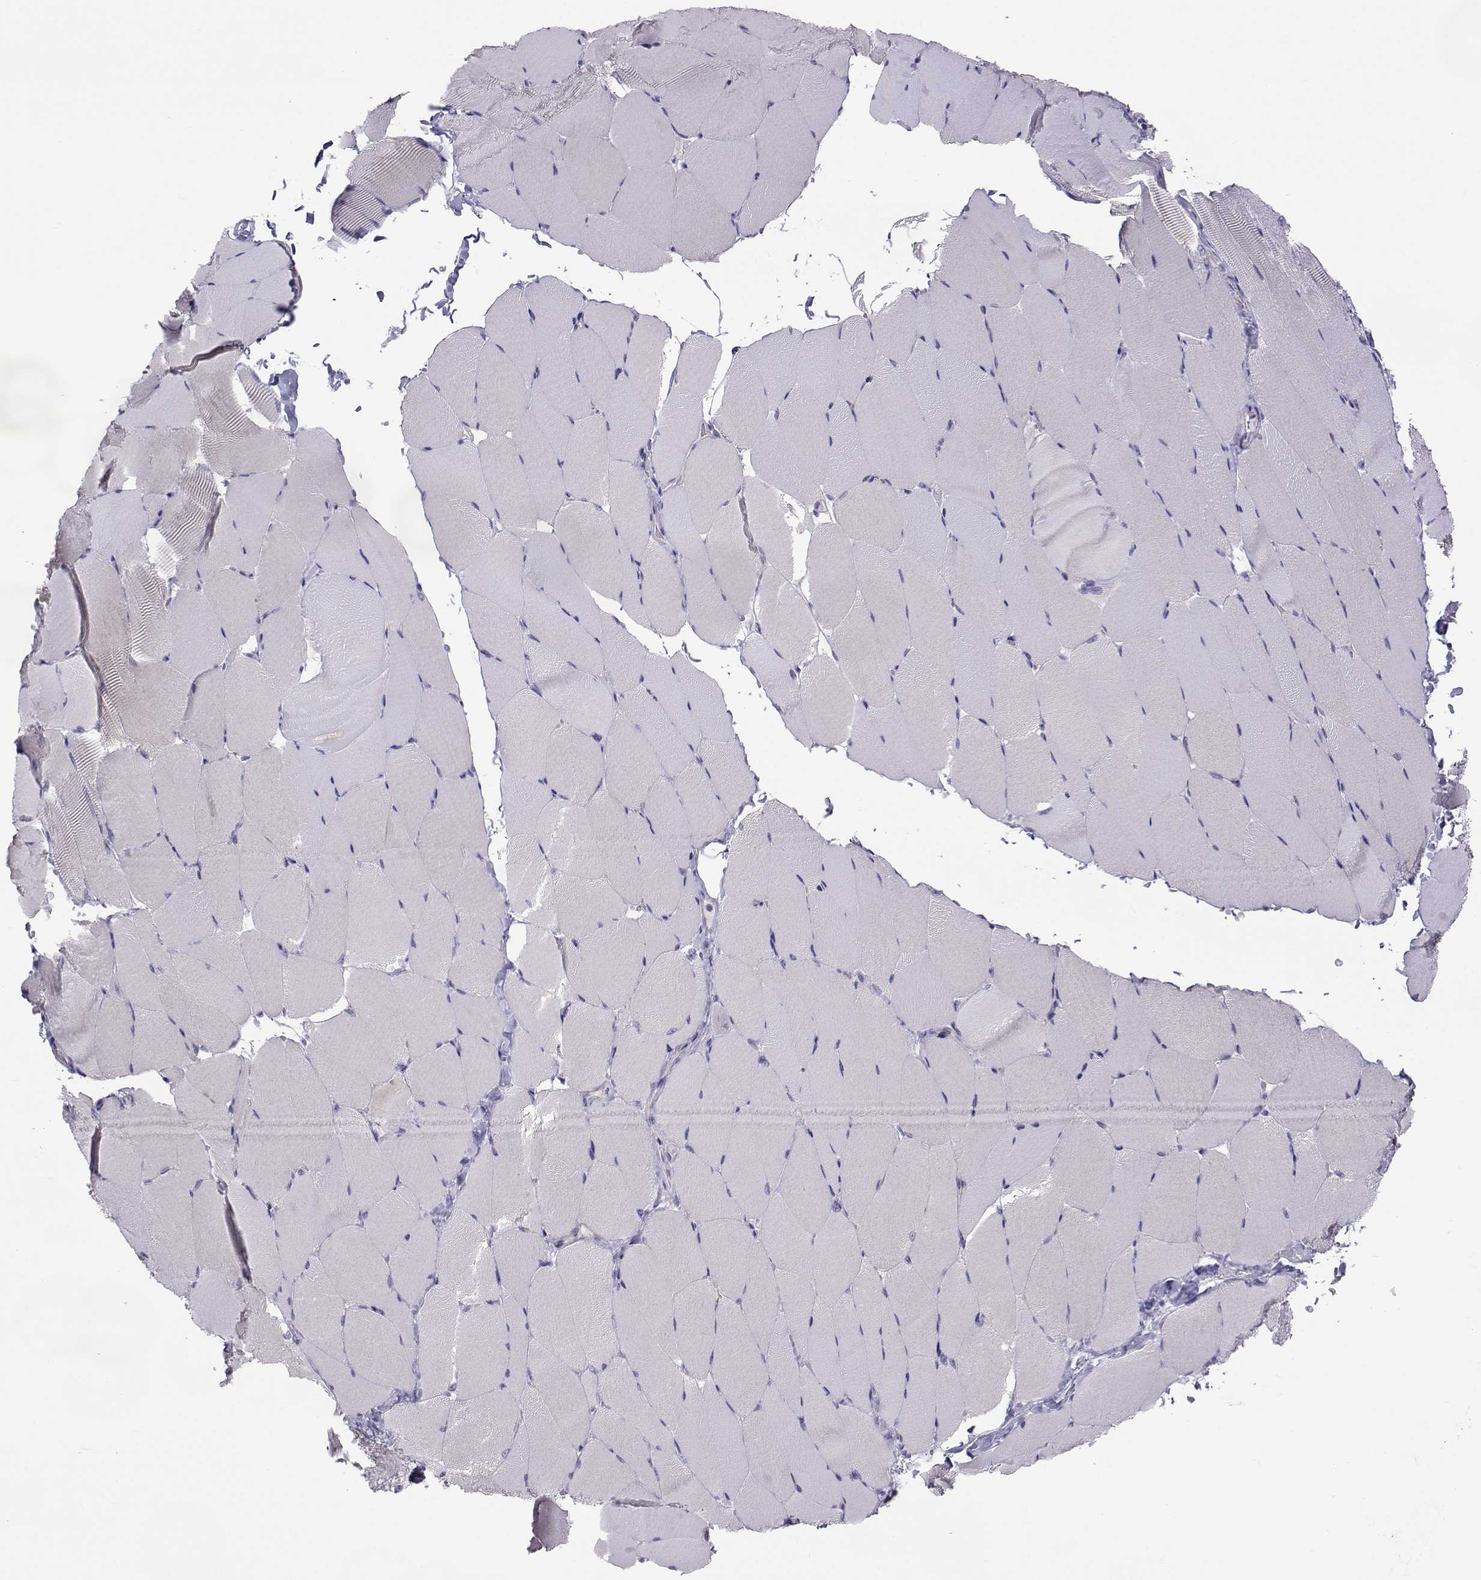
{"staining": {"intensity": "negative", "quantity": "none", "location": "none"}, "tissue": "skeletal muscle", "cell_type": "Myocytes", "image_type": "normal", "snomed": [{"axis": "morphology", "description": "Normal tissue, NOS"}, {"axis": "topography", "description": "Skeletal muscle"}], "caption": "This is a photomicrograph of immunohistochemistry (IHC) staining of unremarkable skeletal muscle, which shows no expression in myocytes.", "gene": "COL22A1", "patient": {"sex": "female", "age": 37}}